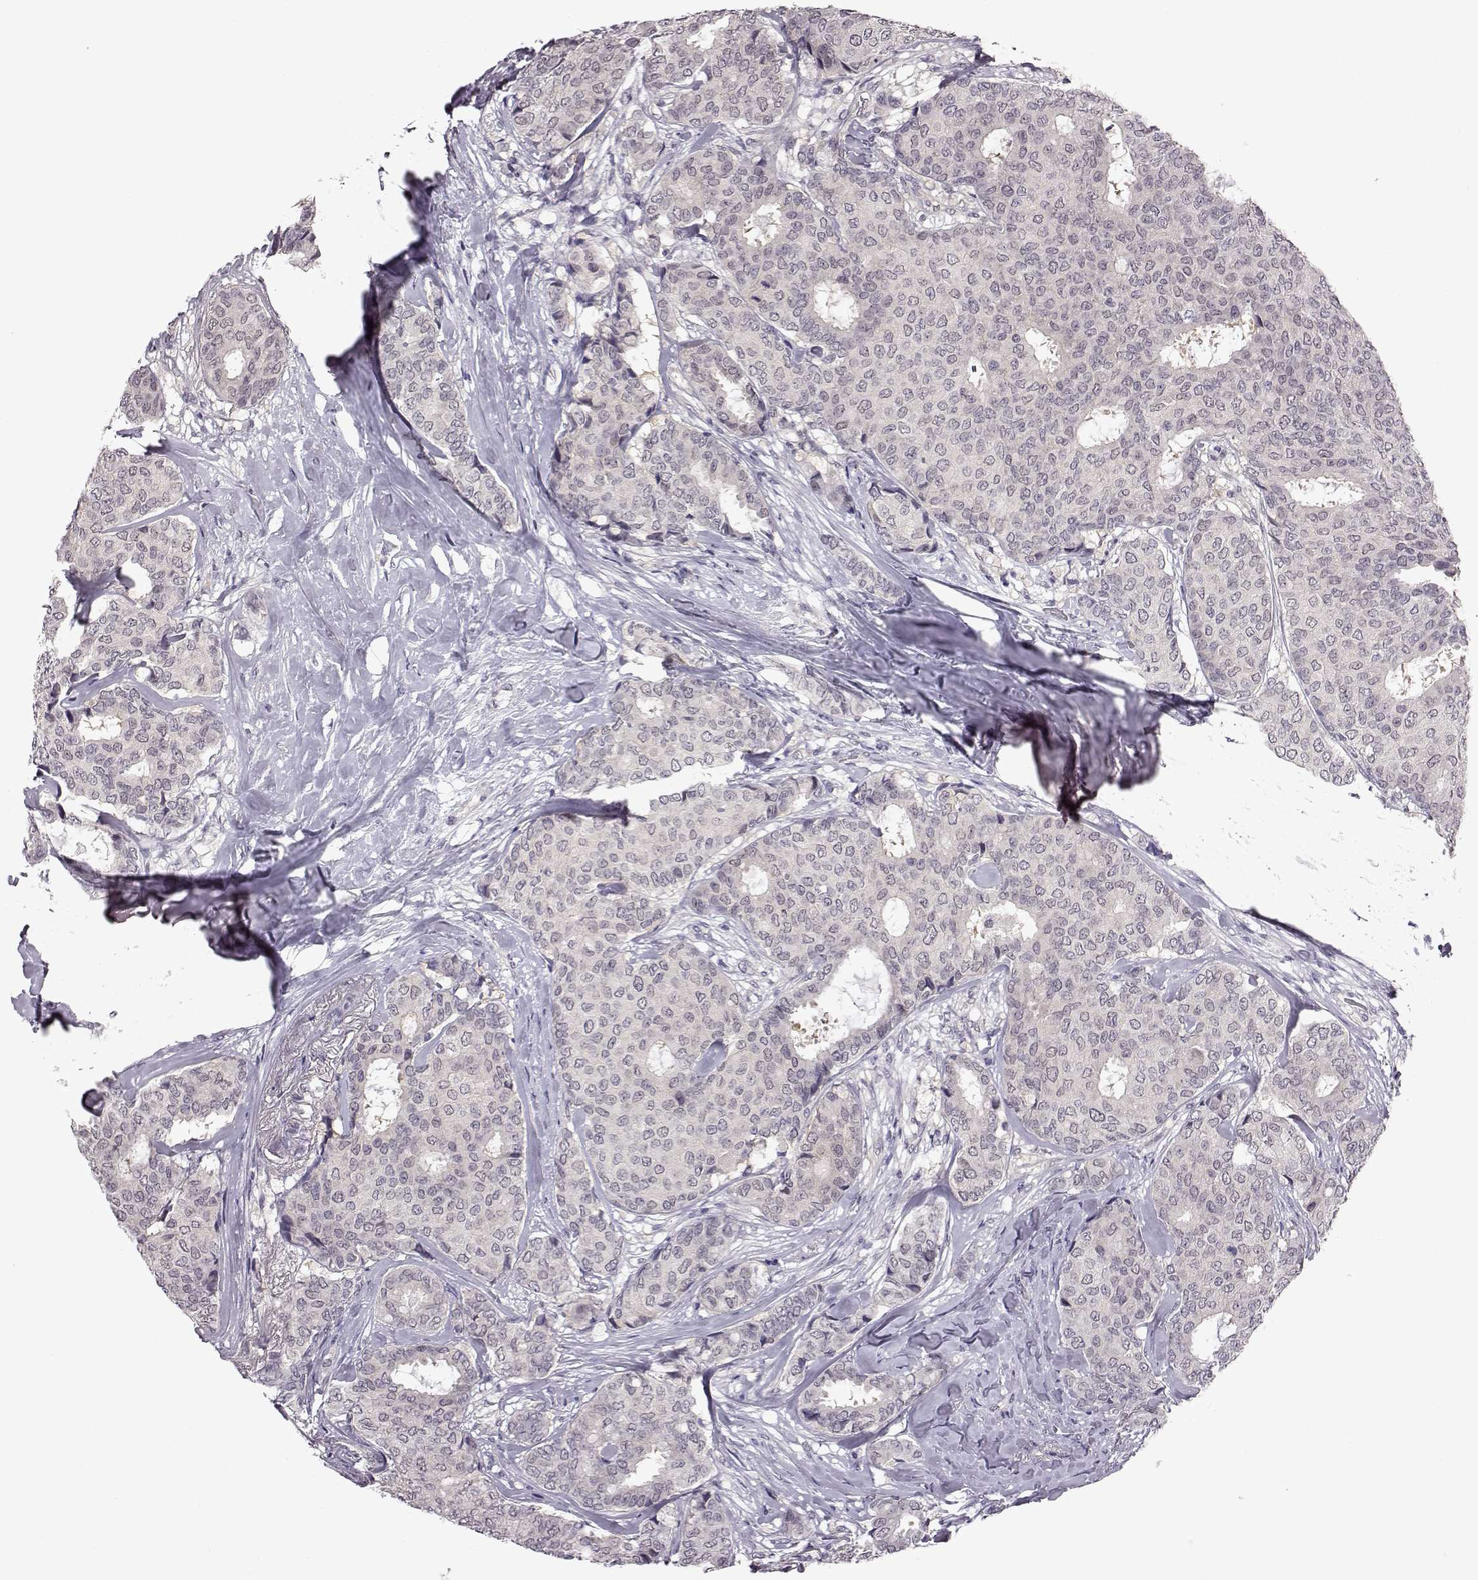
{"staining": {"intensity": "negative", "quantity": "none", "location": "none"}, "tissue": "breast cancer", "cell_type": "Tumor cells", "image_type": "cancer", "snomed": [{"axis": "morphology", "description": "Duct carcinoma"}, {"axis": "topography", "description": "Breast"}], "caption": "The histopathology image shows no significant expression in tumor cells of breast infiltrating ductal carcinoma. The staining is performed using DAB (3,3'-diaminobenzidine) brown chromogen with nuclei counter-stained in using hematoxylin.", "gene": "C10orf62", "patient": {"sex": "female", "age": 75}}